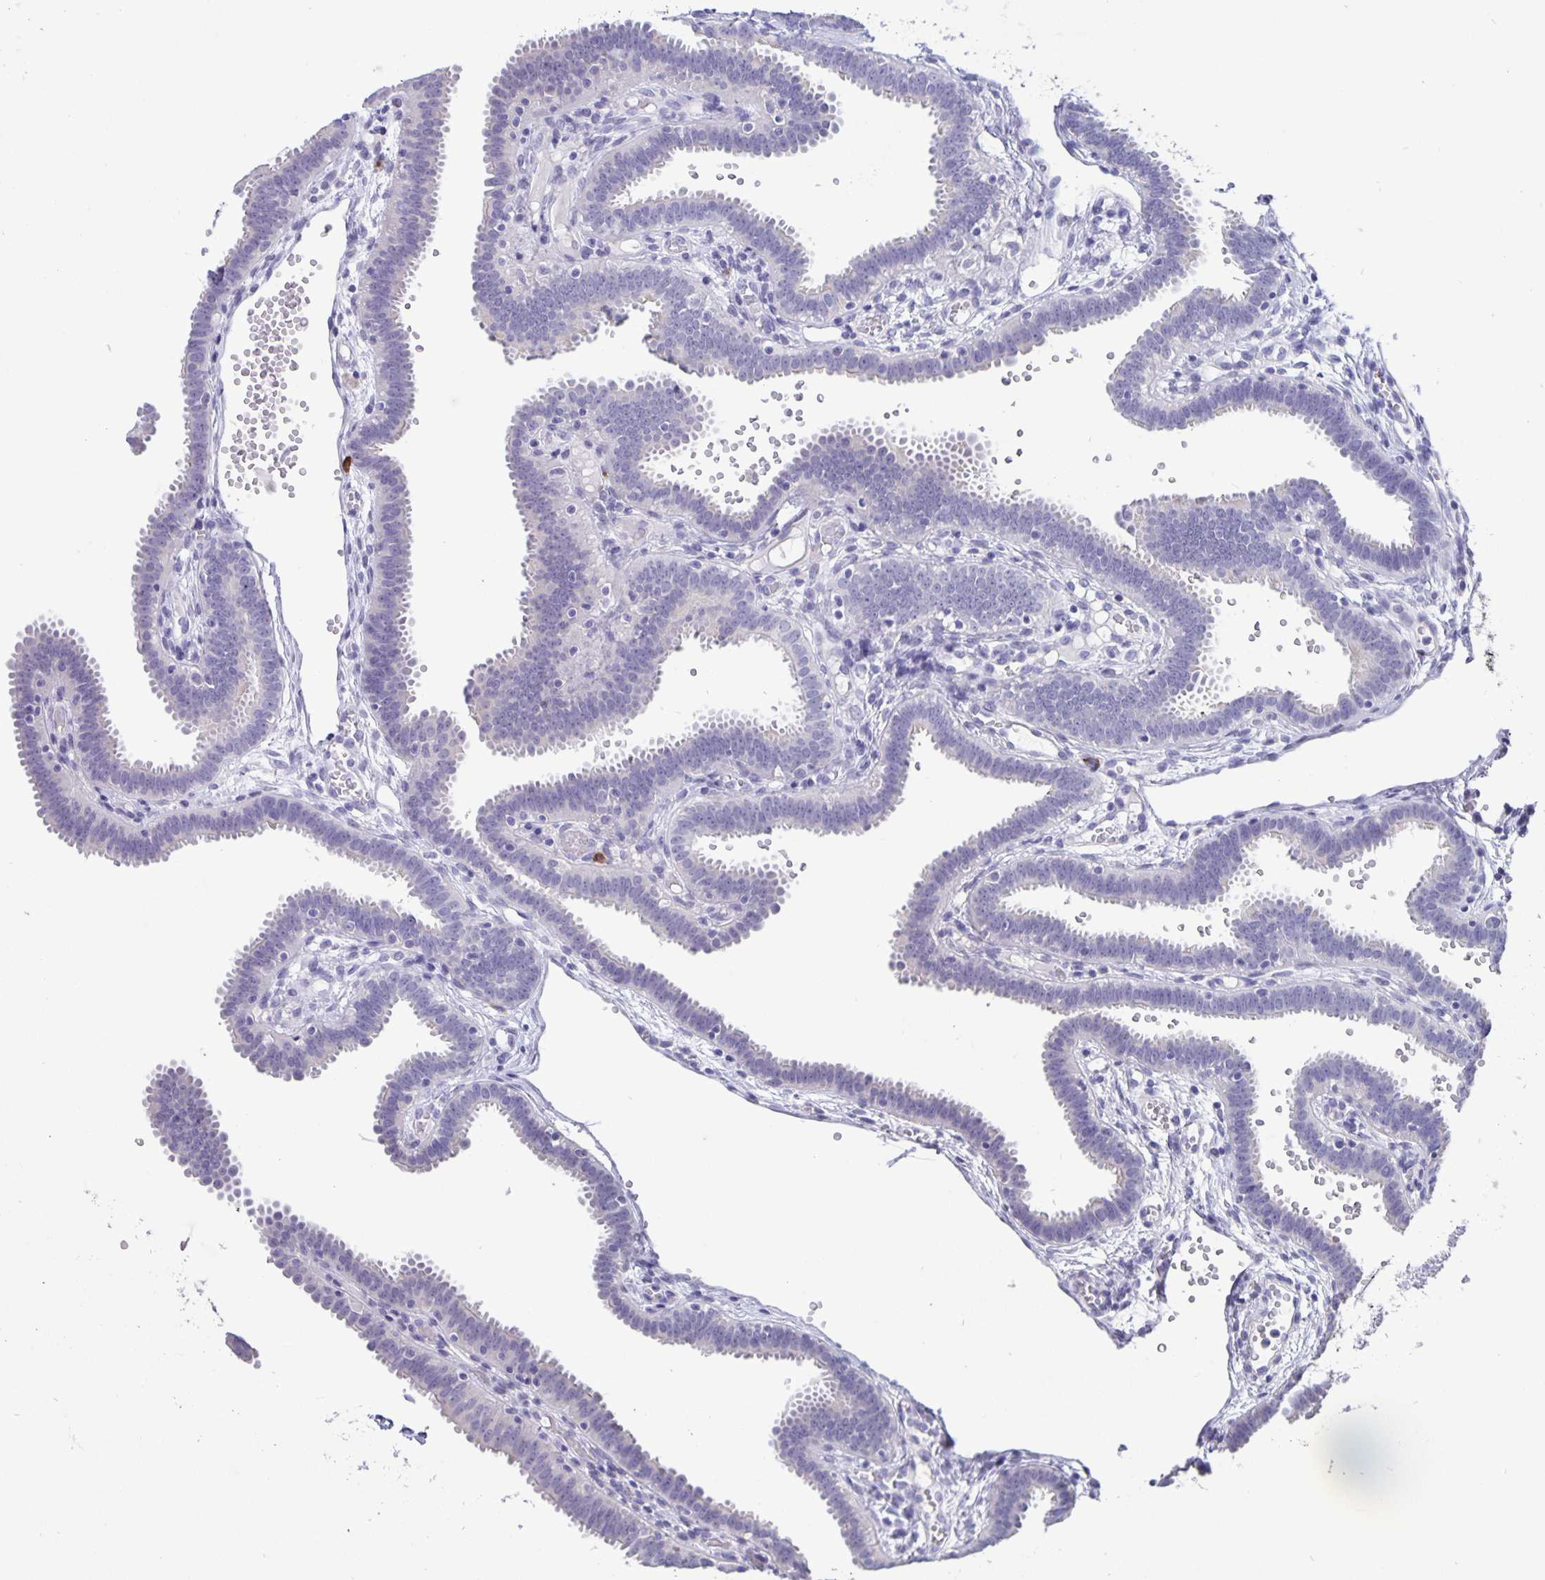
{"staining": {"intensity": "negative", "quantity": "none", "location": "none"}, "tissue": "fallopian tube", "cell_type": "Glandular cells", "image_type": "normal", "snomed": [{"axis": "morphology", "description": "Normal tissue, NOS"}, {"axis": "topography", "description": "Fallopian tube"}], "caption": "This histopathology image is of normal fallopian tube stained with IHC to label a protein in brown with the nuclei are counter-stained blue. There is no positivity in glandular cells. (Stains: DAB (3,3'-diaminobenzidine) immunohistochemistry with hematoxylin counter stain, Microscopy: brightfield microscopy at high magnification).", "gene": "ERMN", "patient": {"sex": "female", "age": 37}}